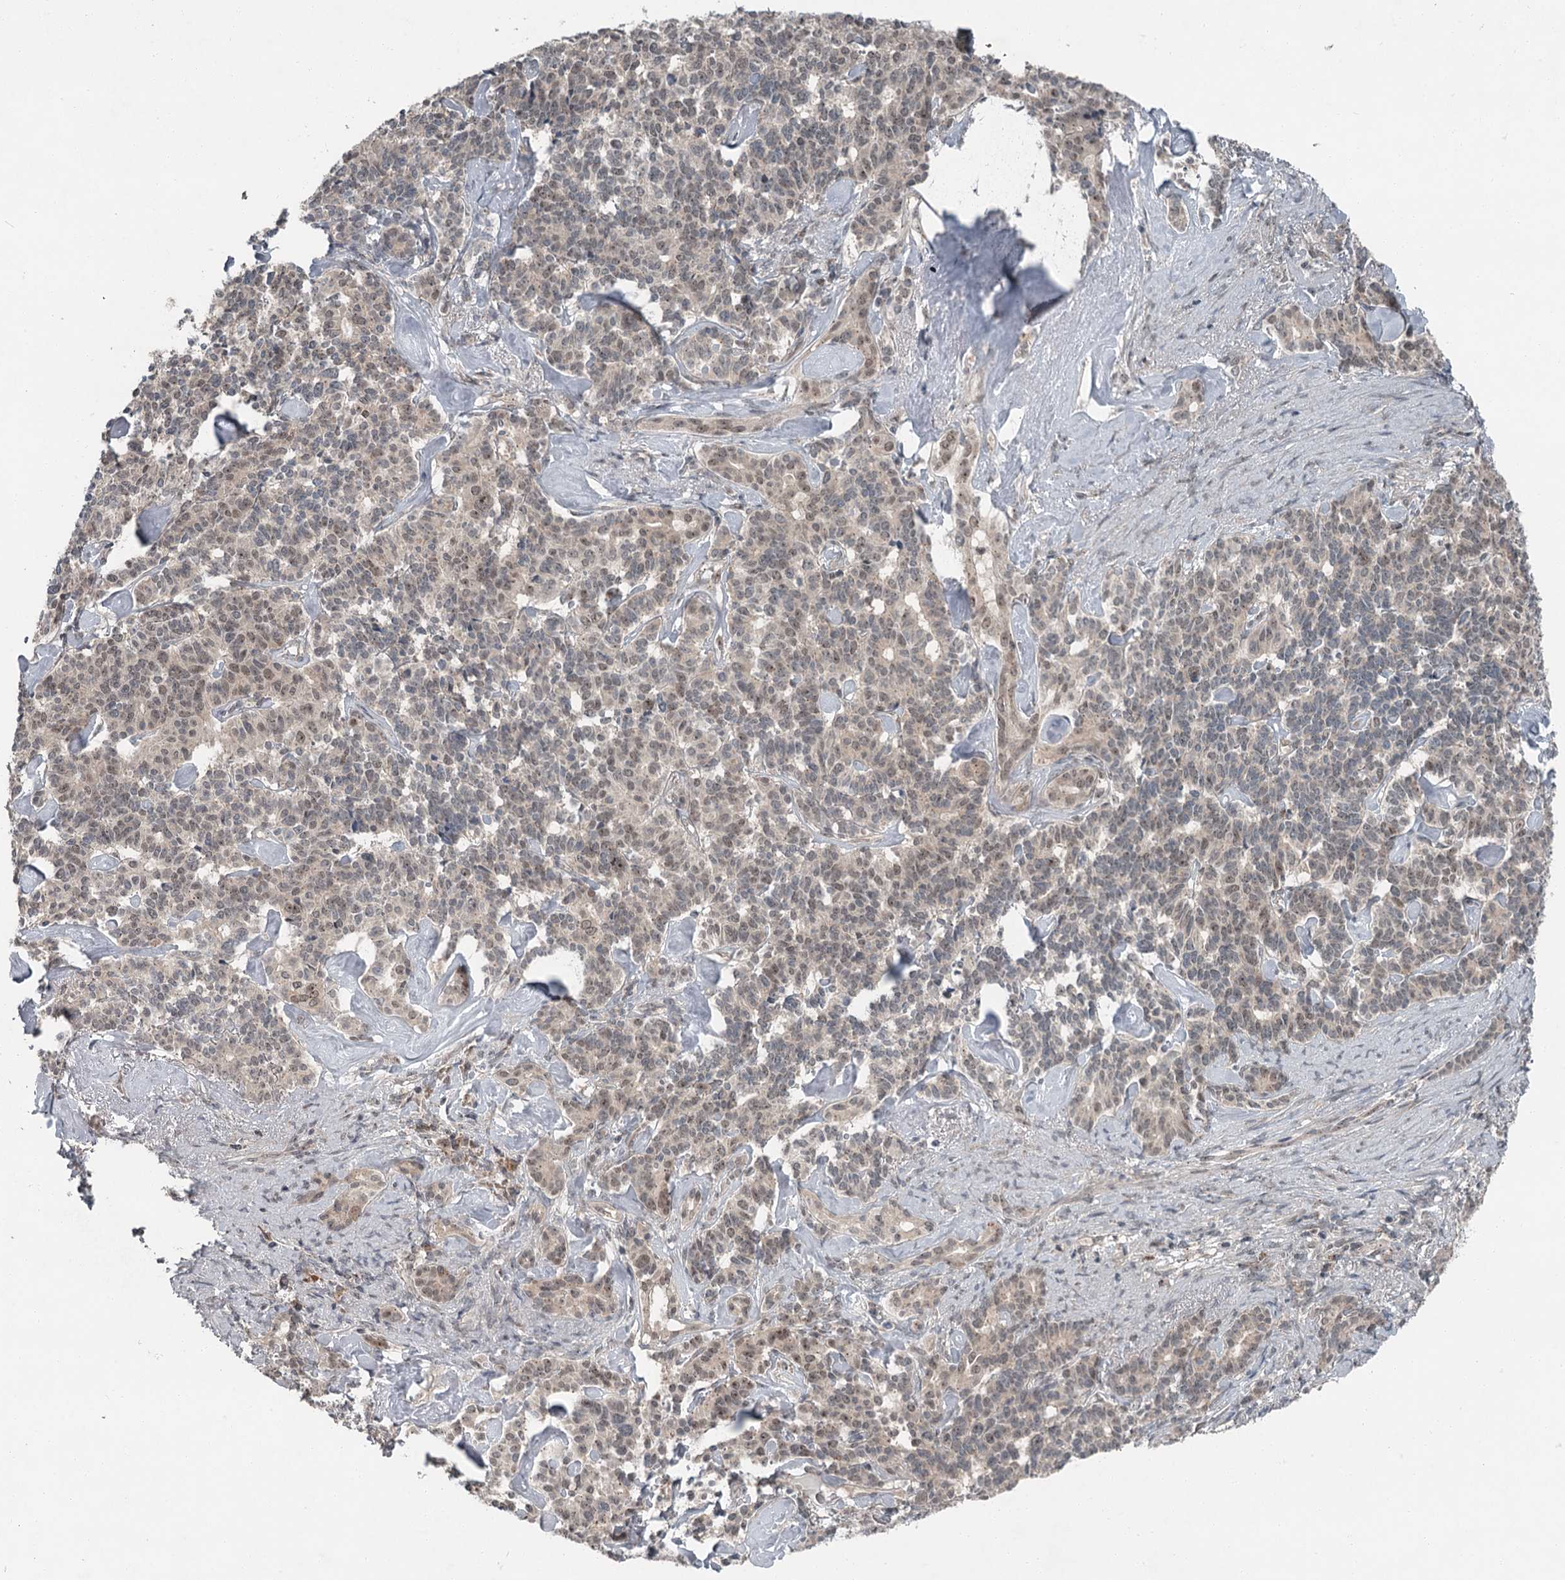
{"staining": {"intensity": "weak", "quantity": "<25%", "location": "nuclear"}, "tissue": "pancreatic cancer", "cell_type": "Tumor cells", "image_type": "cancer", "snomed": [{"axis": "morphology", "description": "Adenocarcinoma, NOS"}, {"axis": "topography", "description": "Pancreas"}], "caption": "Adenocarcinoma (pancreatic) was stained to show a protein in brown. There is no significant staining in tumor cells.", "gene": "EXOSC1", "patient": {"sex": "female", "age": 74}}